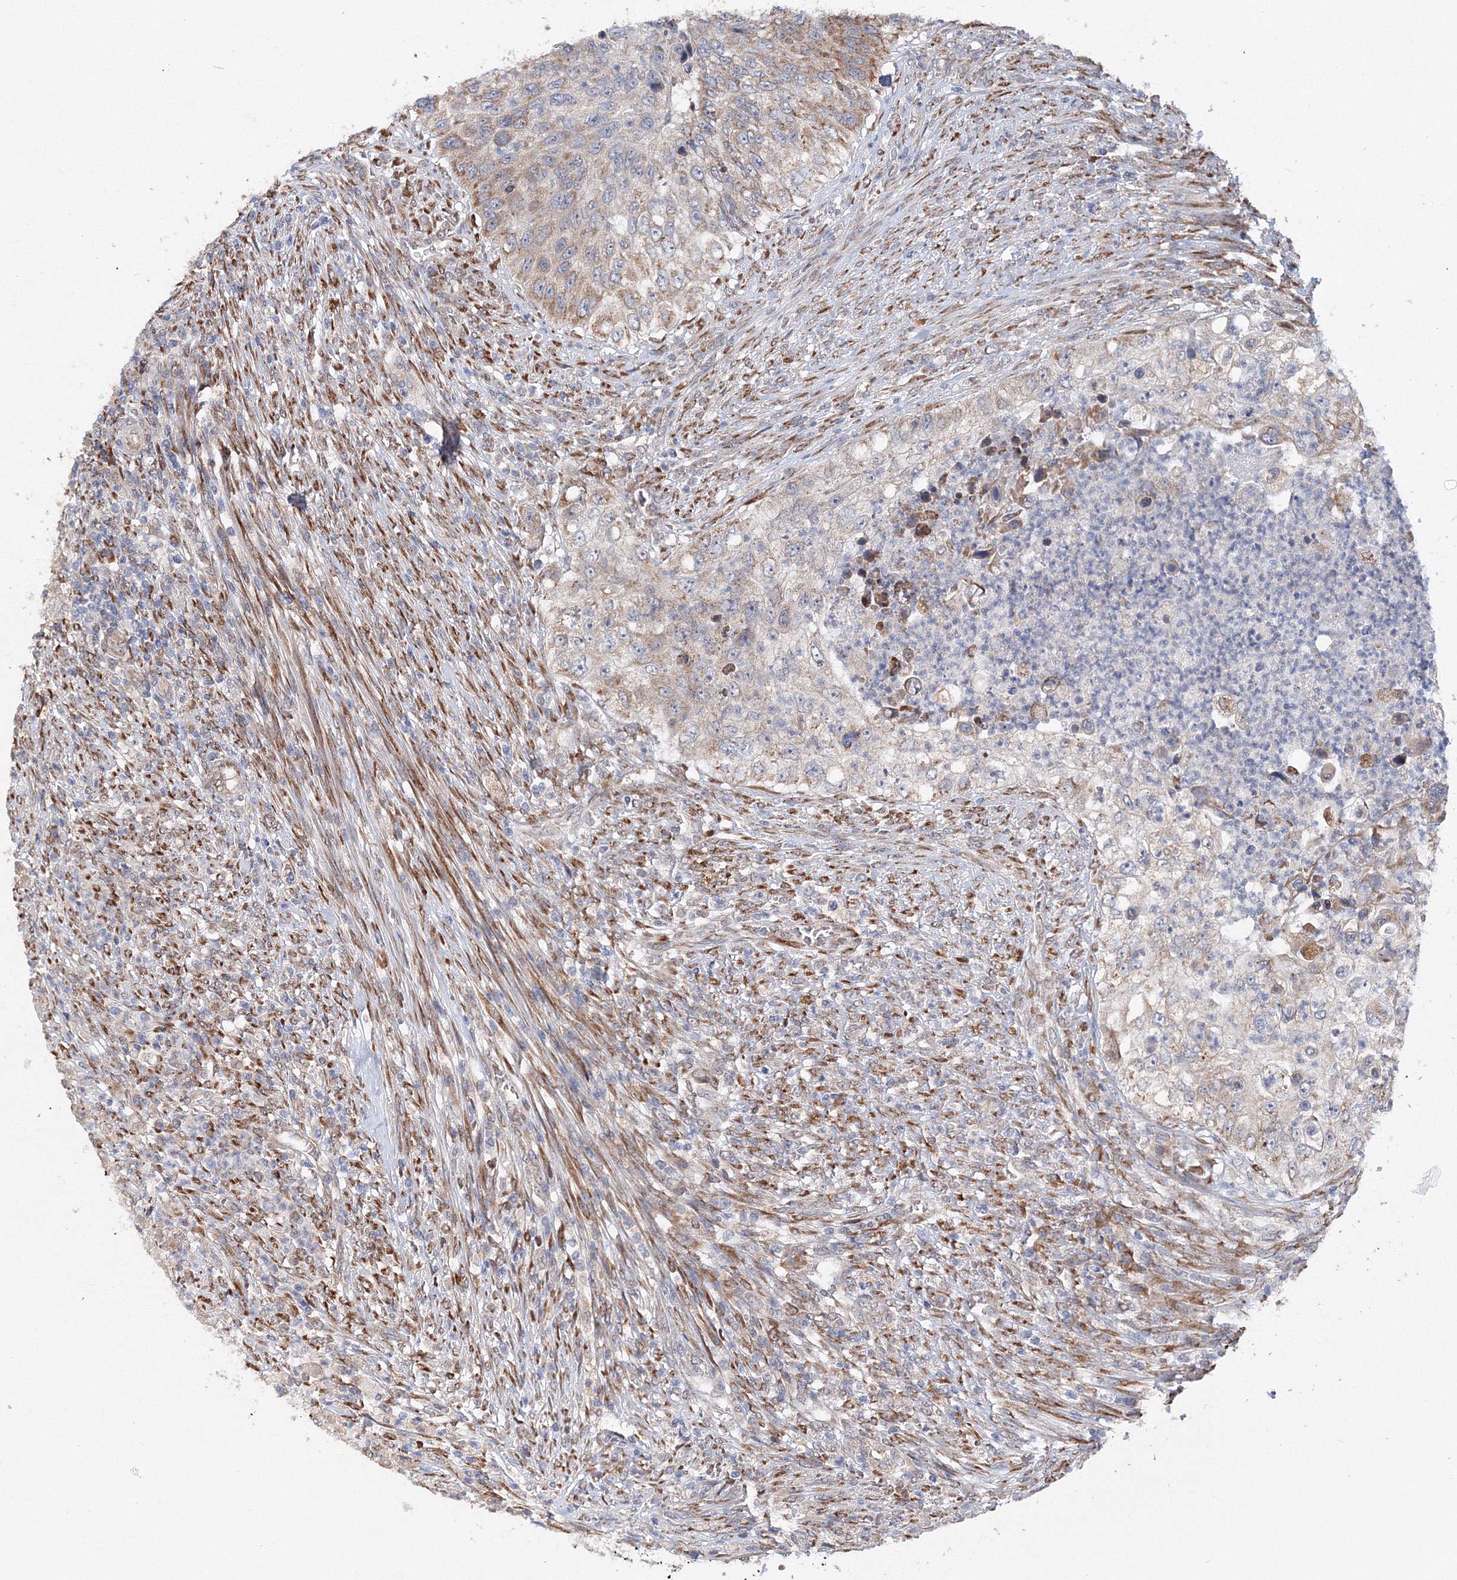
{"staining": {"intensity": "moderate", "quantity": "25%-75%", "location": "cytoplasmic/membranous"}, "tissue": "urothelial cancer", "cell_type": "Tumor cells", "image_type": "cancer", "snomed": [{"axis": "morphology", "description": "Urothelial carcinoma, High grade"}, {"axis": "topography", "description": "Urinary bladder"}], "caption": "Brown immunohistochemical staining in urothelial cancer reveals moderate cytoplasmic/membranous expression in approximately 25%-75% of tumor cells.", "gene": "DIS3L2", "patient": {"sex": "female", "age": 60}}